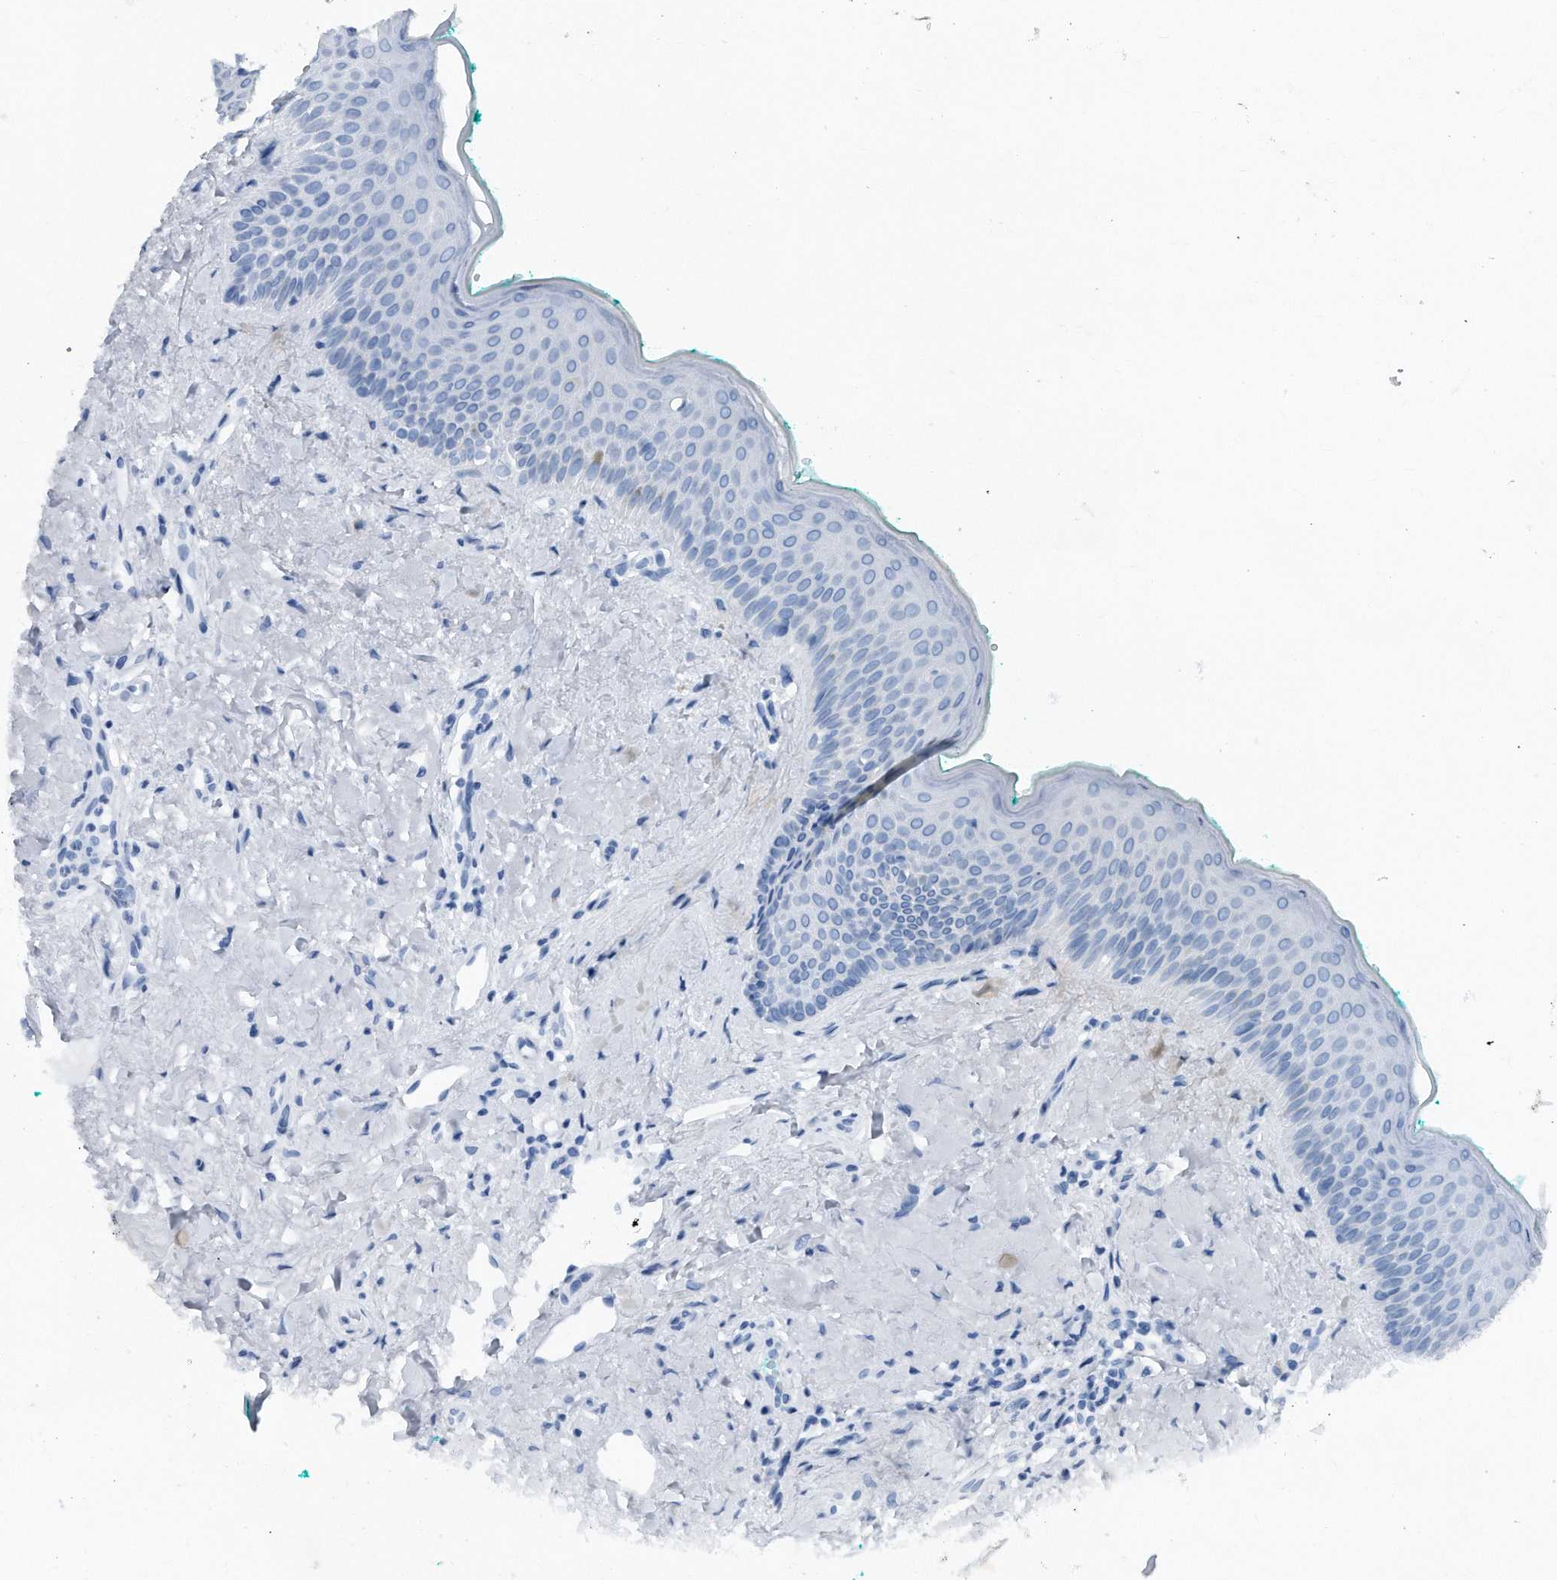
{"staining": {"intensity": "negative", "quantity": "none", "location": "none"}, "tissue": "oral mucosa", "cell_type": "Squamous epithelial cells", "image_type": "normal", "snomed": [{"axis": "morphology", "description": "Normal tissue, NOS"}, {"axis": "topography", "description": "Oral tissue"}], "caption": "A high-resolution image shows IHC staining of unremarkable oral mucosa, which exhibits no significant expression in squamous epithelial cells.", "gene": "SDHA", "patient": {"sex": "female", "age": 70}}